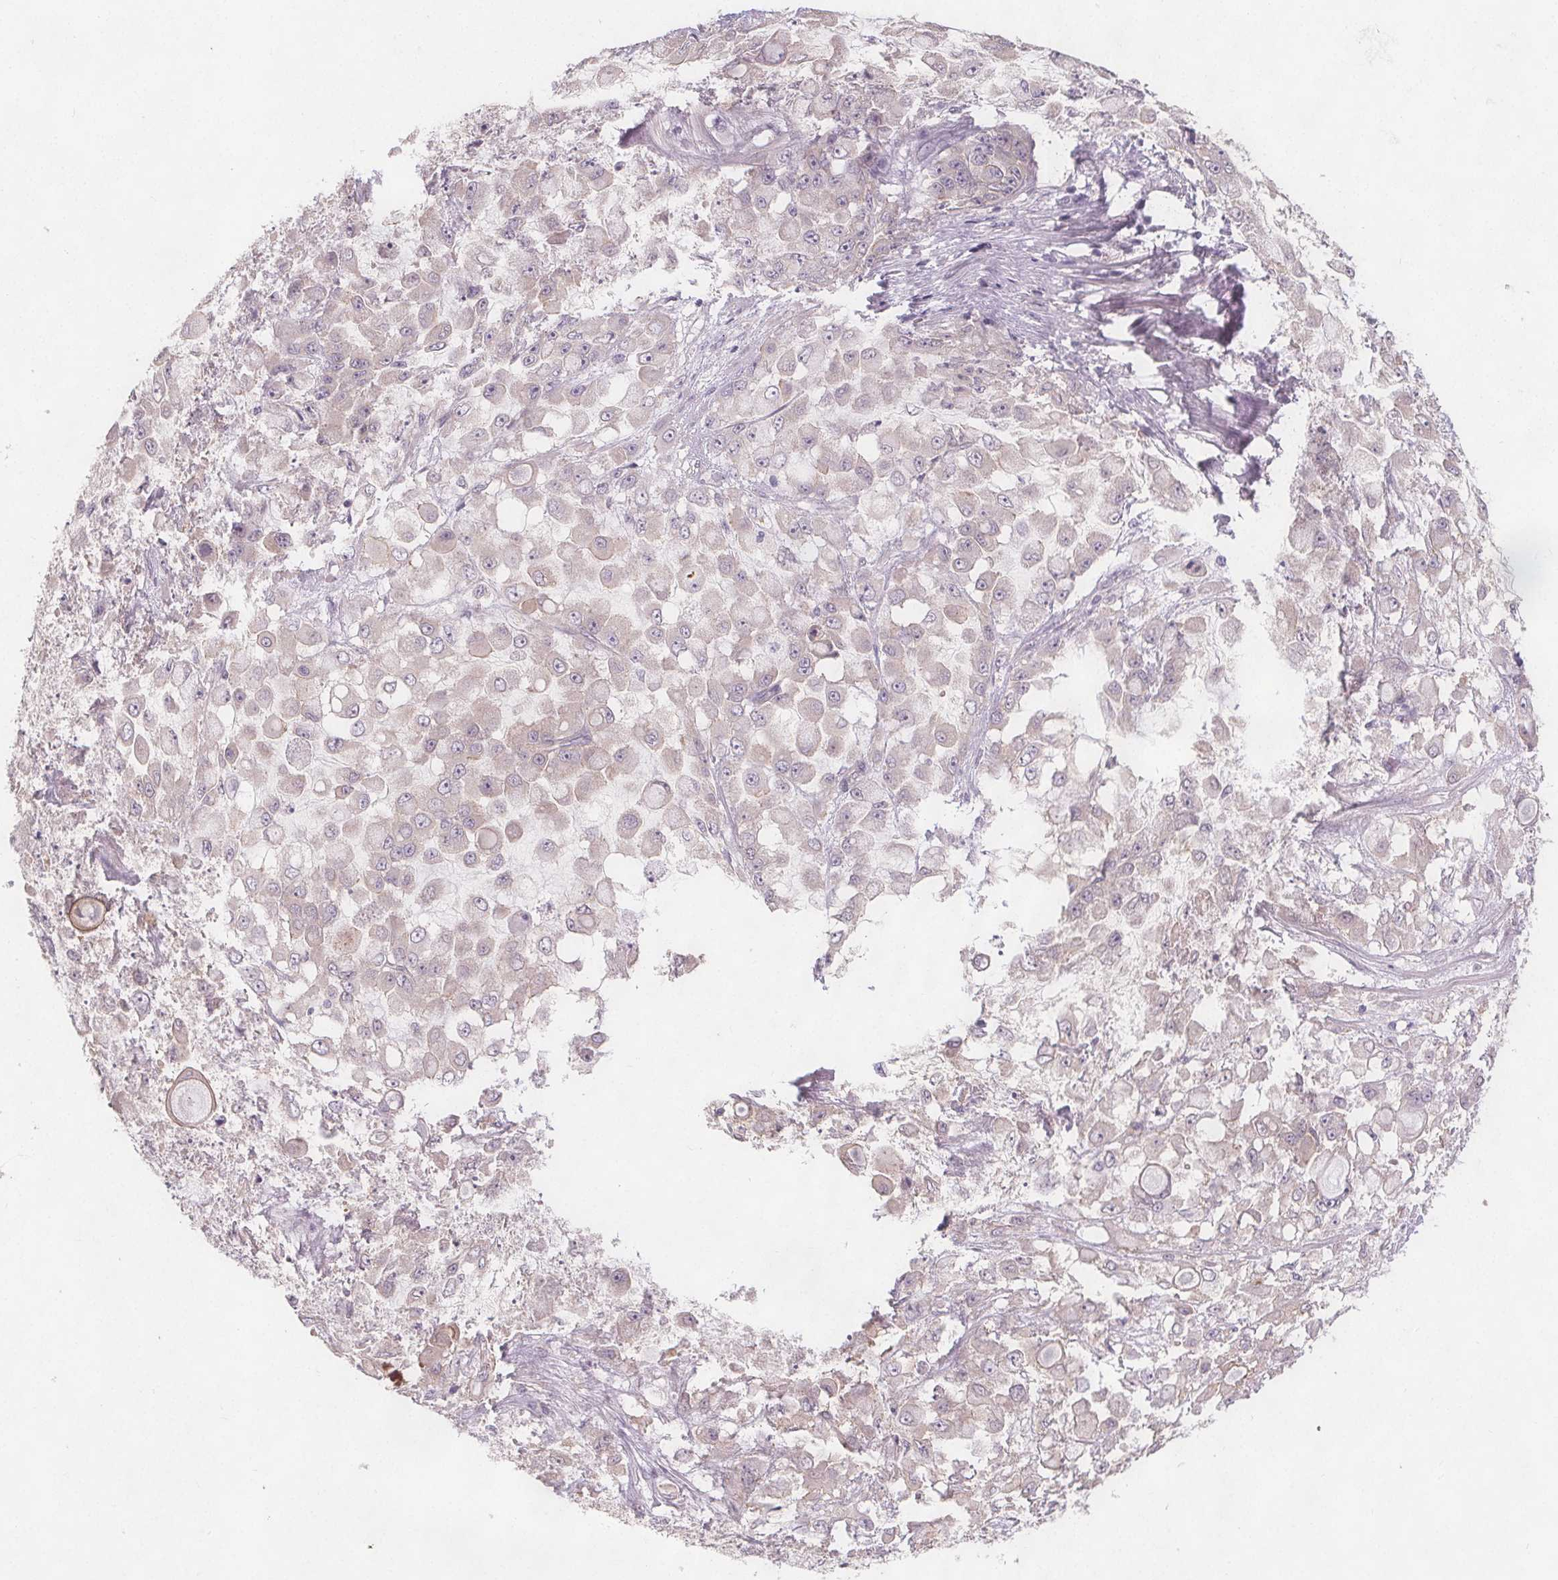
{"staining": {"intensity": "negative", "quantity": "none", "location": "none"}, "tissue": "stomach cancer", "cell_type": "Tumor cells", "image_type": "cancer", "snomed": [{"axis": "morphology", "description": "Adenocarcinoma, NOS"}, {"axis": "topography", "description": "Stomach"}], "caption": "Stomach adenocarcinoma stained for a protein using immunohistochemistry (IHC) displays no positivity tumor cells.", "gene": "VNN1", "patient": {"sex": "female", "age": 76}}